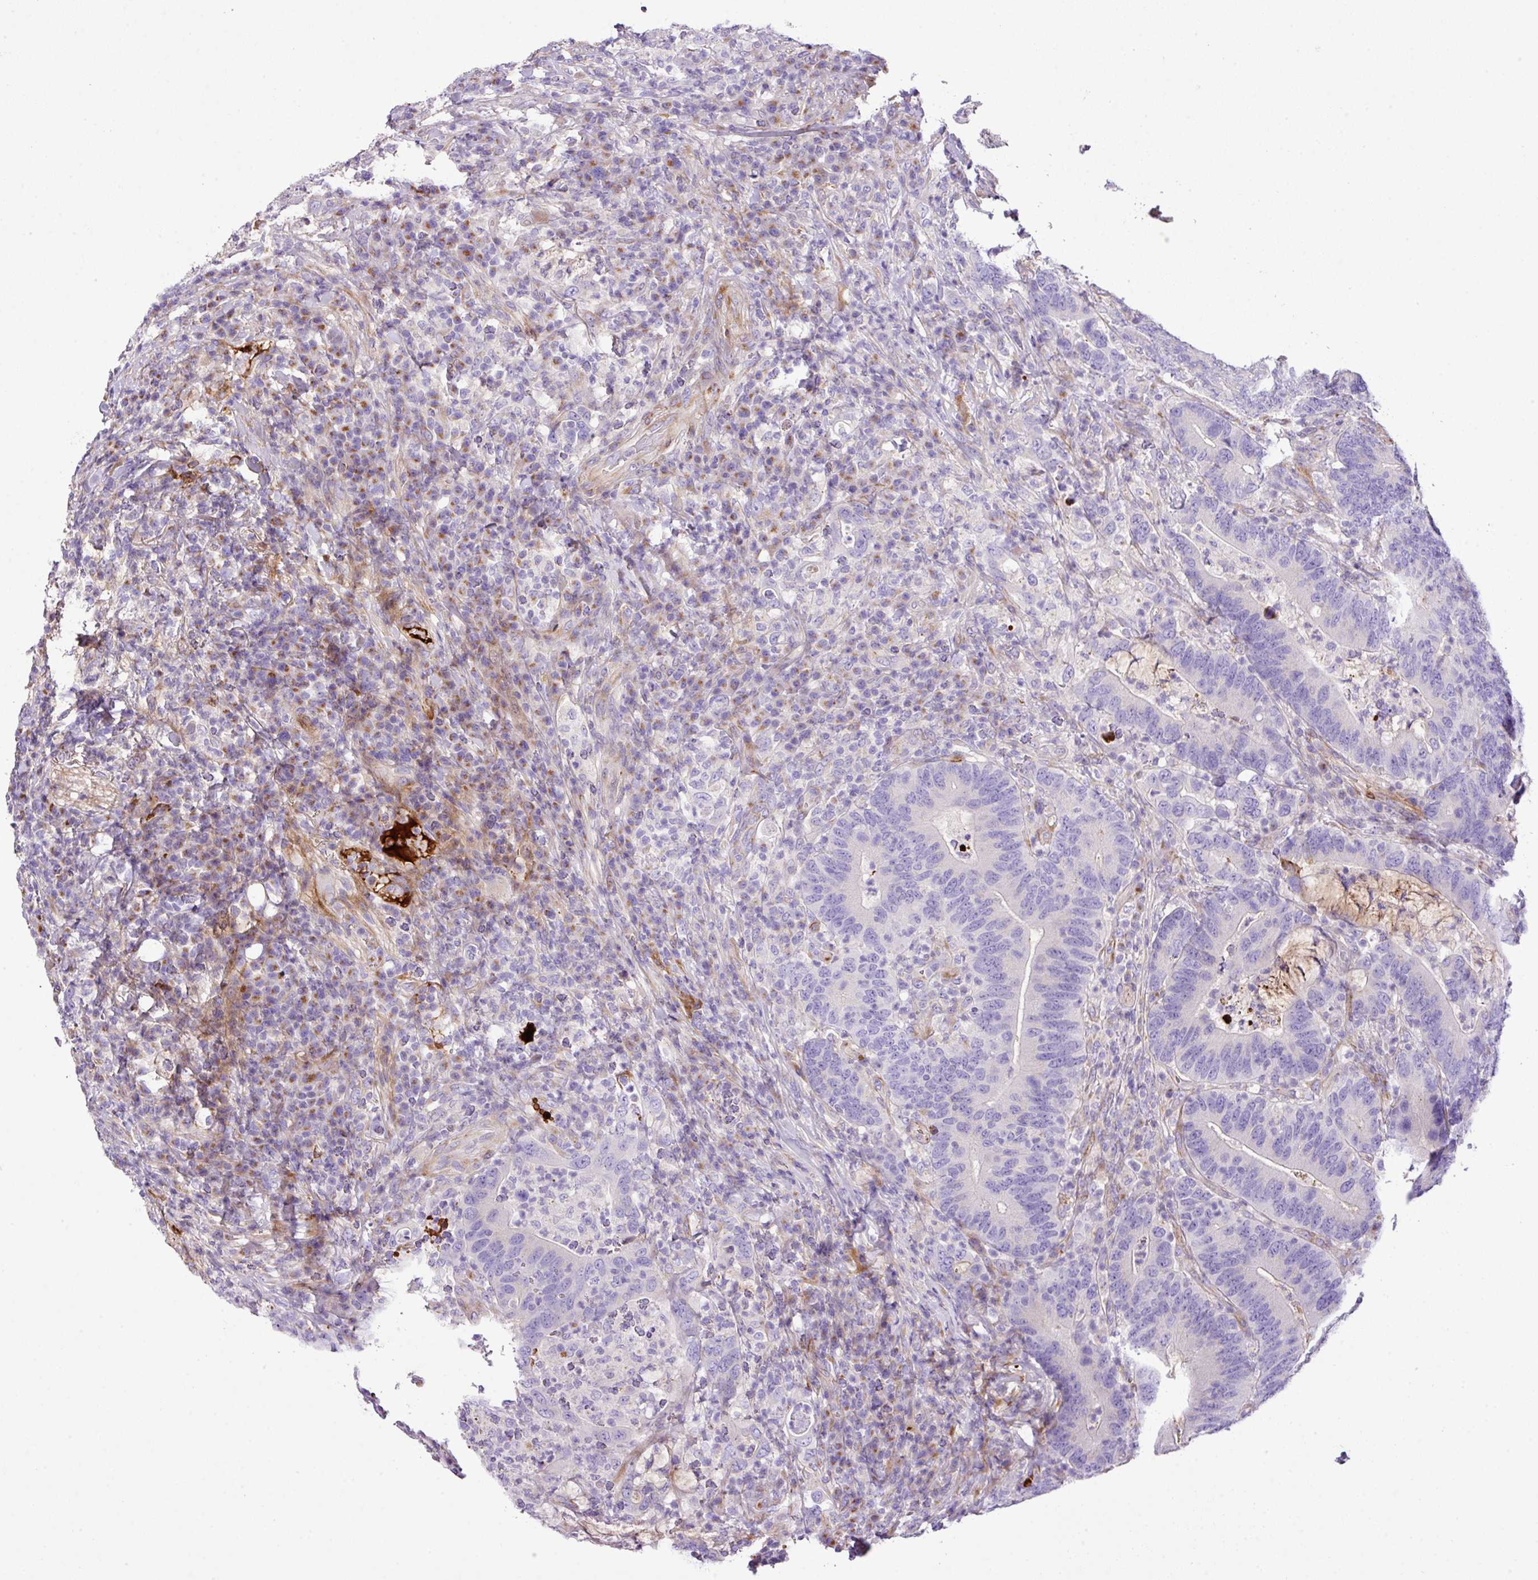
{"staining": {"intensity": "negative", "quantity": "none", "location": "none"}, "tissue": "colorectal cancer", "cell_type": "Tumor cells", "image_type": "cancer", "snomed": [{"axis": "morphology", "description": "Adenocarcinoma, NOS"}, {"axis": "topography", "description": "Colon"}], "caption": "IHC histopathology image of colorectal cancer (adenocarcinoma) stained for a protein (brown), which shows no positivity in tumor cells.", "gene": "CTXN2", "patient": {"sex": "female", "age": 66}}